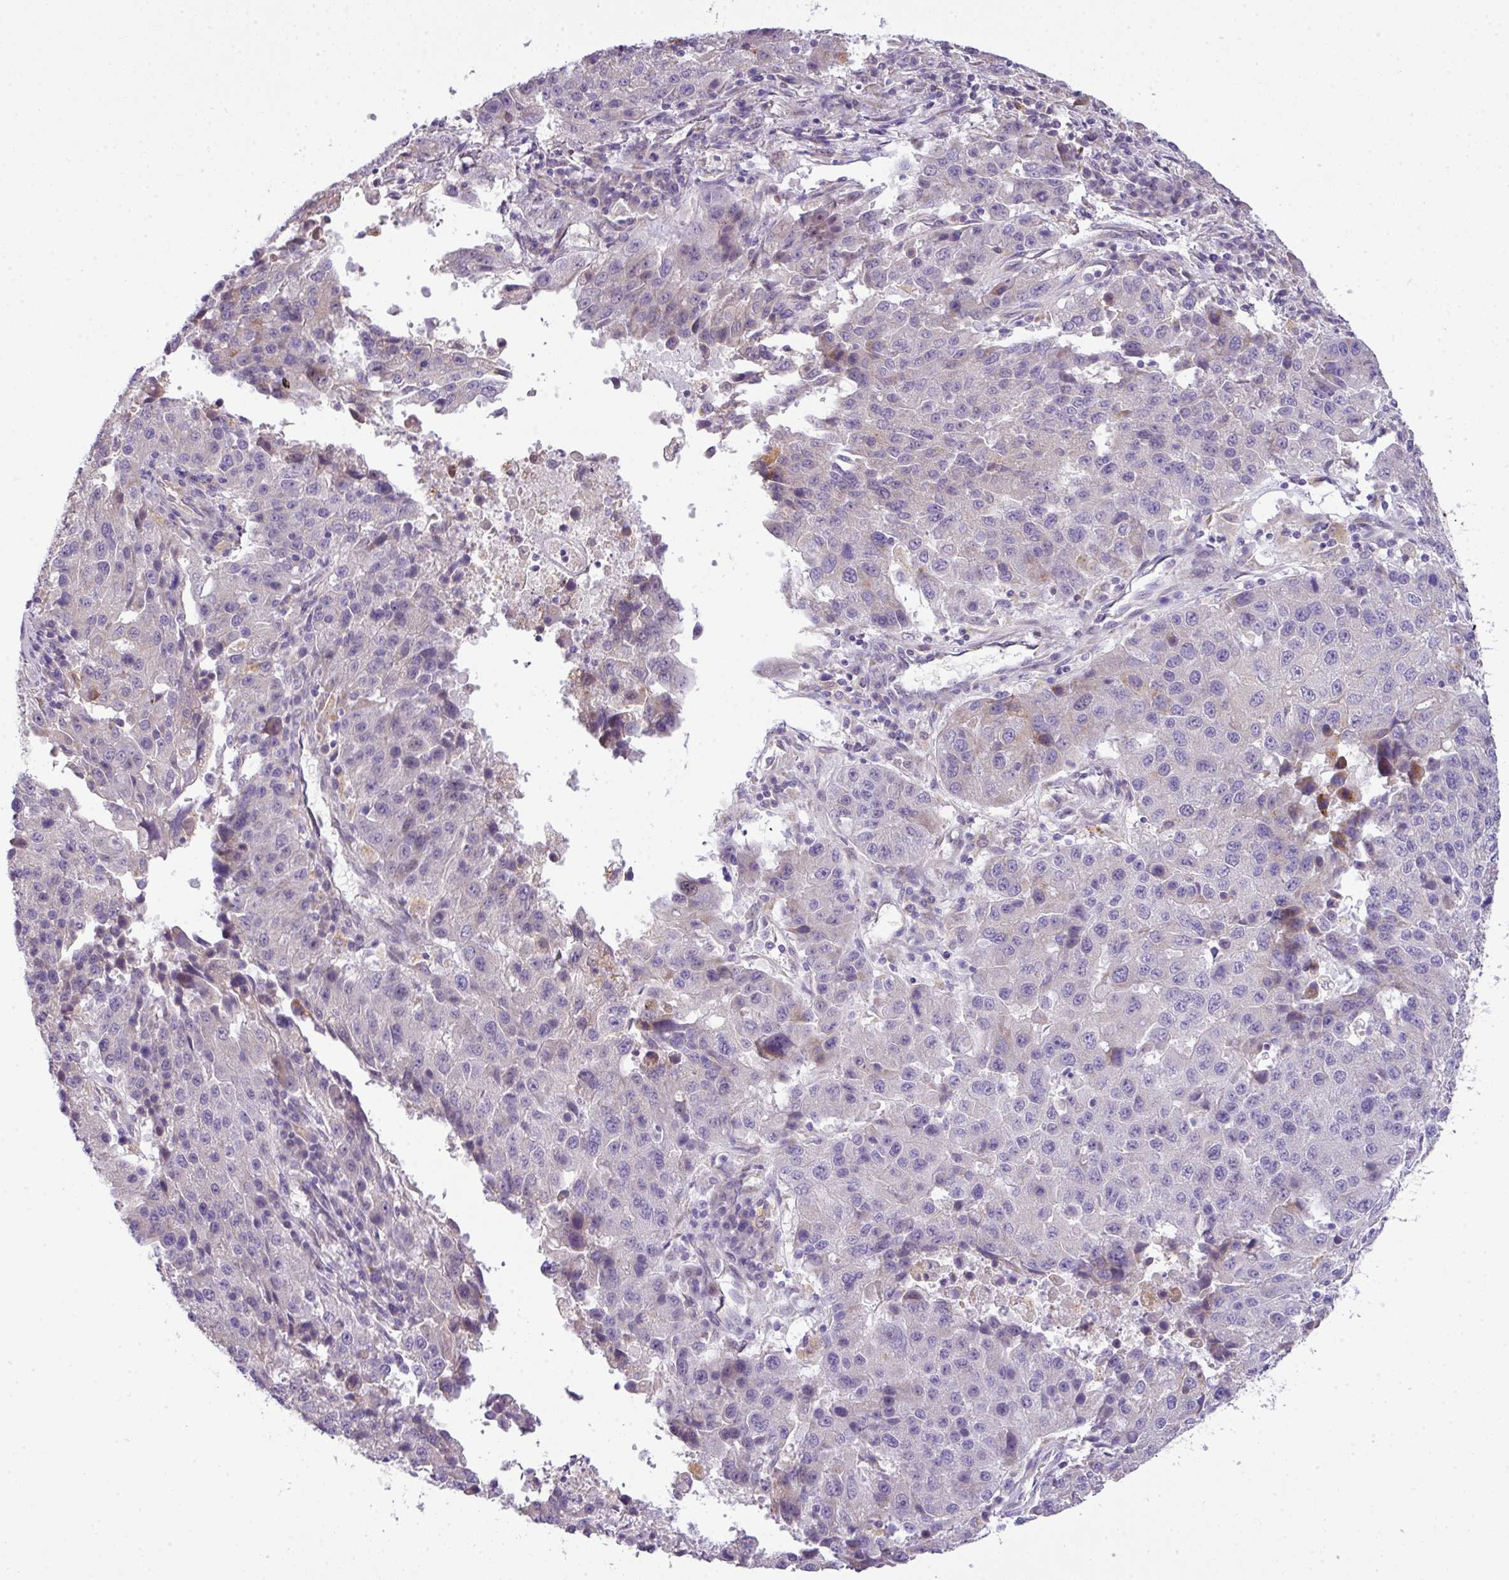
{"staining": {"intensity": "negative", "quantity": "none", "location": "none"}, "tissue": "stomach cancer", "cell_type": "Tumor cells", "image_type": "cancer", "snomed": [{"axis": "morphology", "description": "Adenocarcinoma, NOS"}, {"axis": "topography", "description": "Stomach"}], "caption": "This photomicrograph is of stomach cancer stained with immunohistochemistry to label a protein in brown with the nuclei are counter-stained blue. There is no expression in tumor cells. (Brightfield microscopy of DAB (3,3'-diaminobenzidine) IHC at high magnification).", "gene": "PIK3R5", "patient": {"sex": "male", "age": 71}}